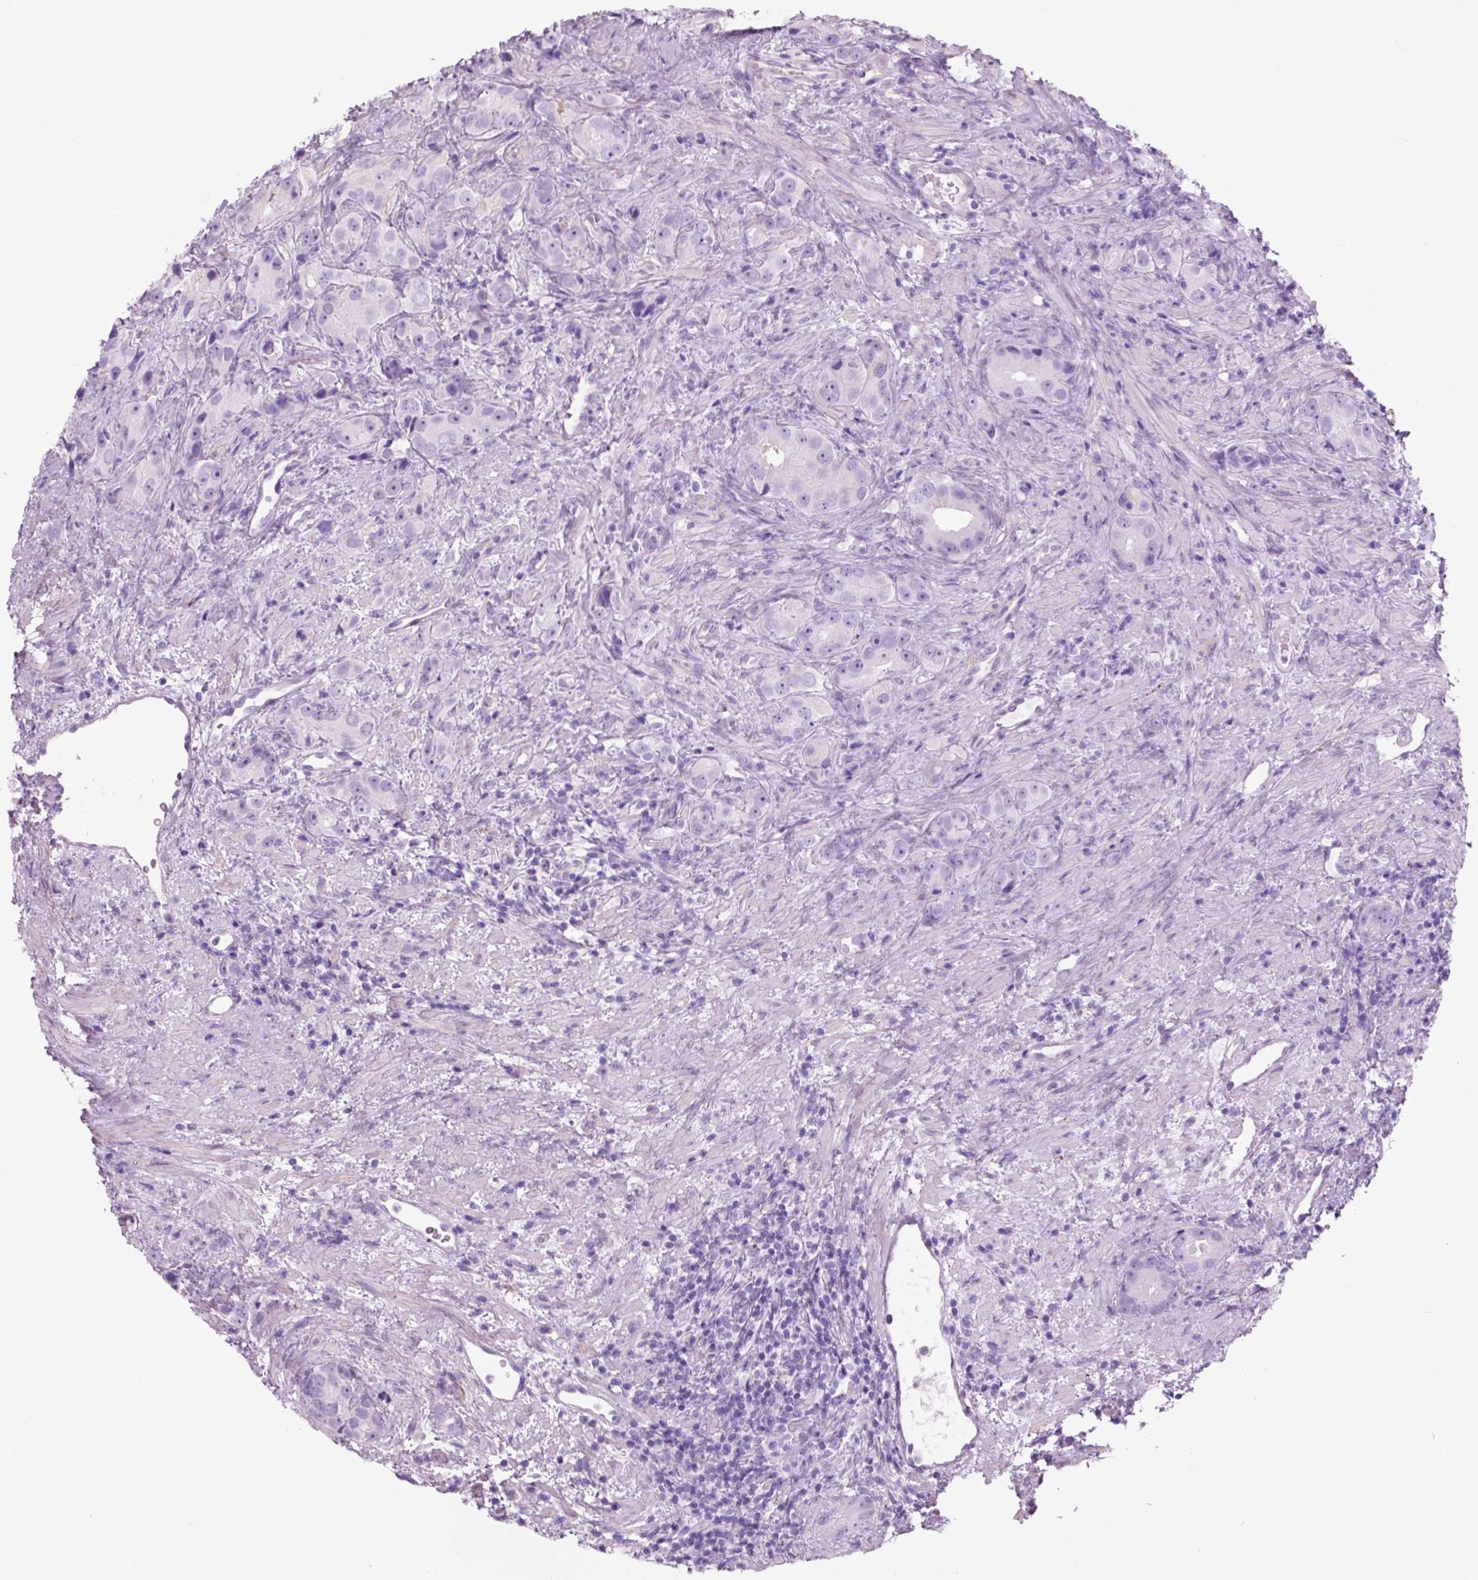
{"staining": {"intensity": "negative", "quantity": "none", "location": "none"}, "tissue": "prostate cancer", "cell_type": "Tumor cells", "image_type": "cancer", "snomed": [{"axis": "morphology", "description": "Adenocarcinoma, High grade"}, {"axis": "topography", "description": "Prostate"}], "caption": "IHC of prostate cancer exhibits no staining in tumor cells.", "gene": "FXYD2", "patient": {"sex": "male", "age": 90}}